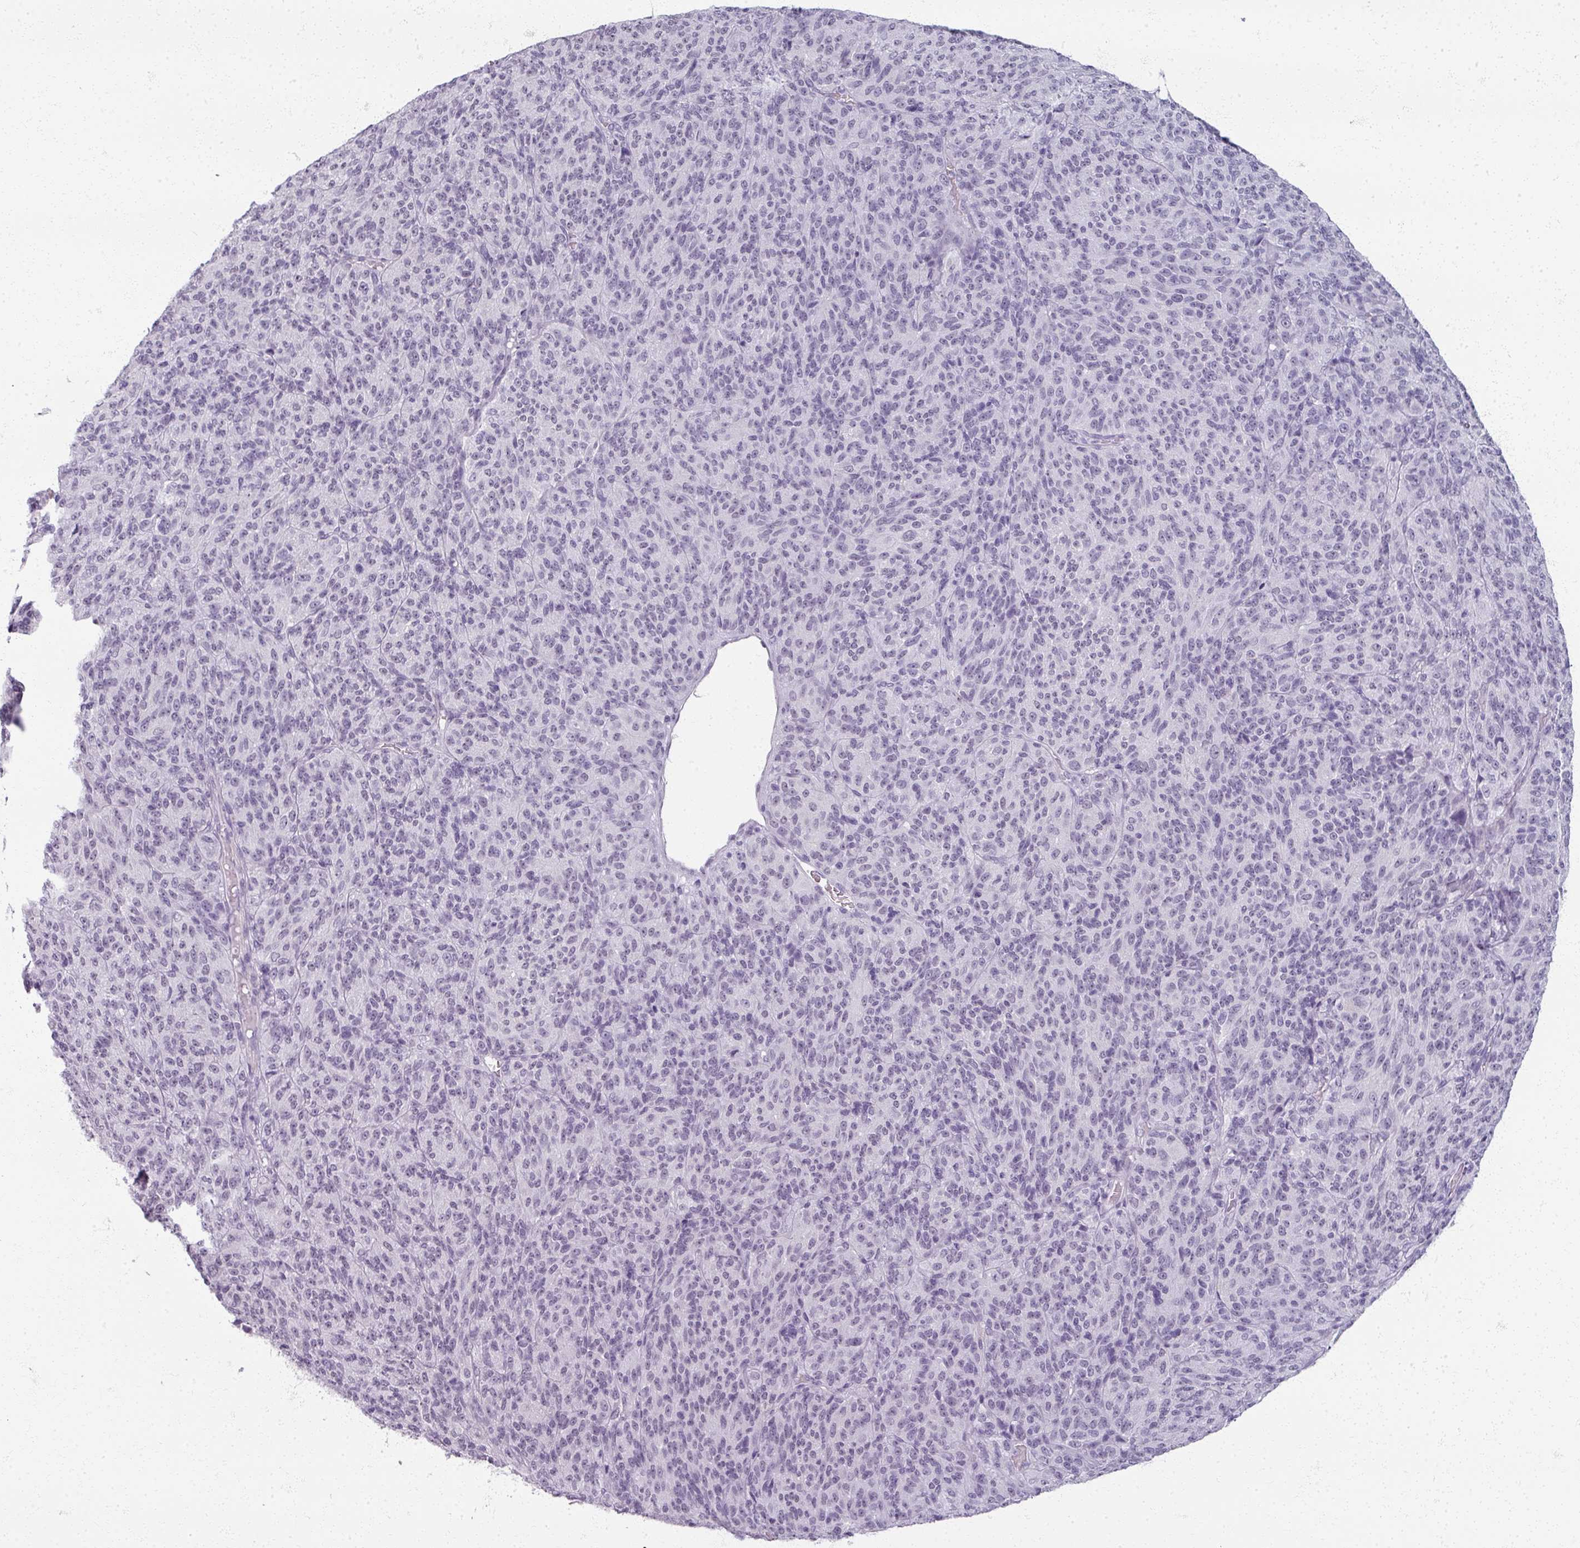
{"staining": {"intensity": "negative", "quantity": "none", "location": "none"}, "tissue": "melanoma", "cell_type": "Tumor cells", "image_type": "cancer", "snomed": [{"axis": "morphology", "description": "Malignant melanoma, Metastatic site"}, {"axis": "topography", "description": "Brain"}], "caption": "Tumor cells show no significant protein expression in malignant melanoma (metastatic site).", "gene": "RFPL2", "patient": {"sex": "female", "age": 56}}